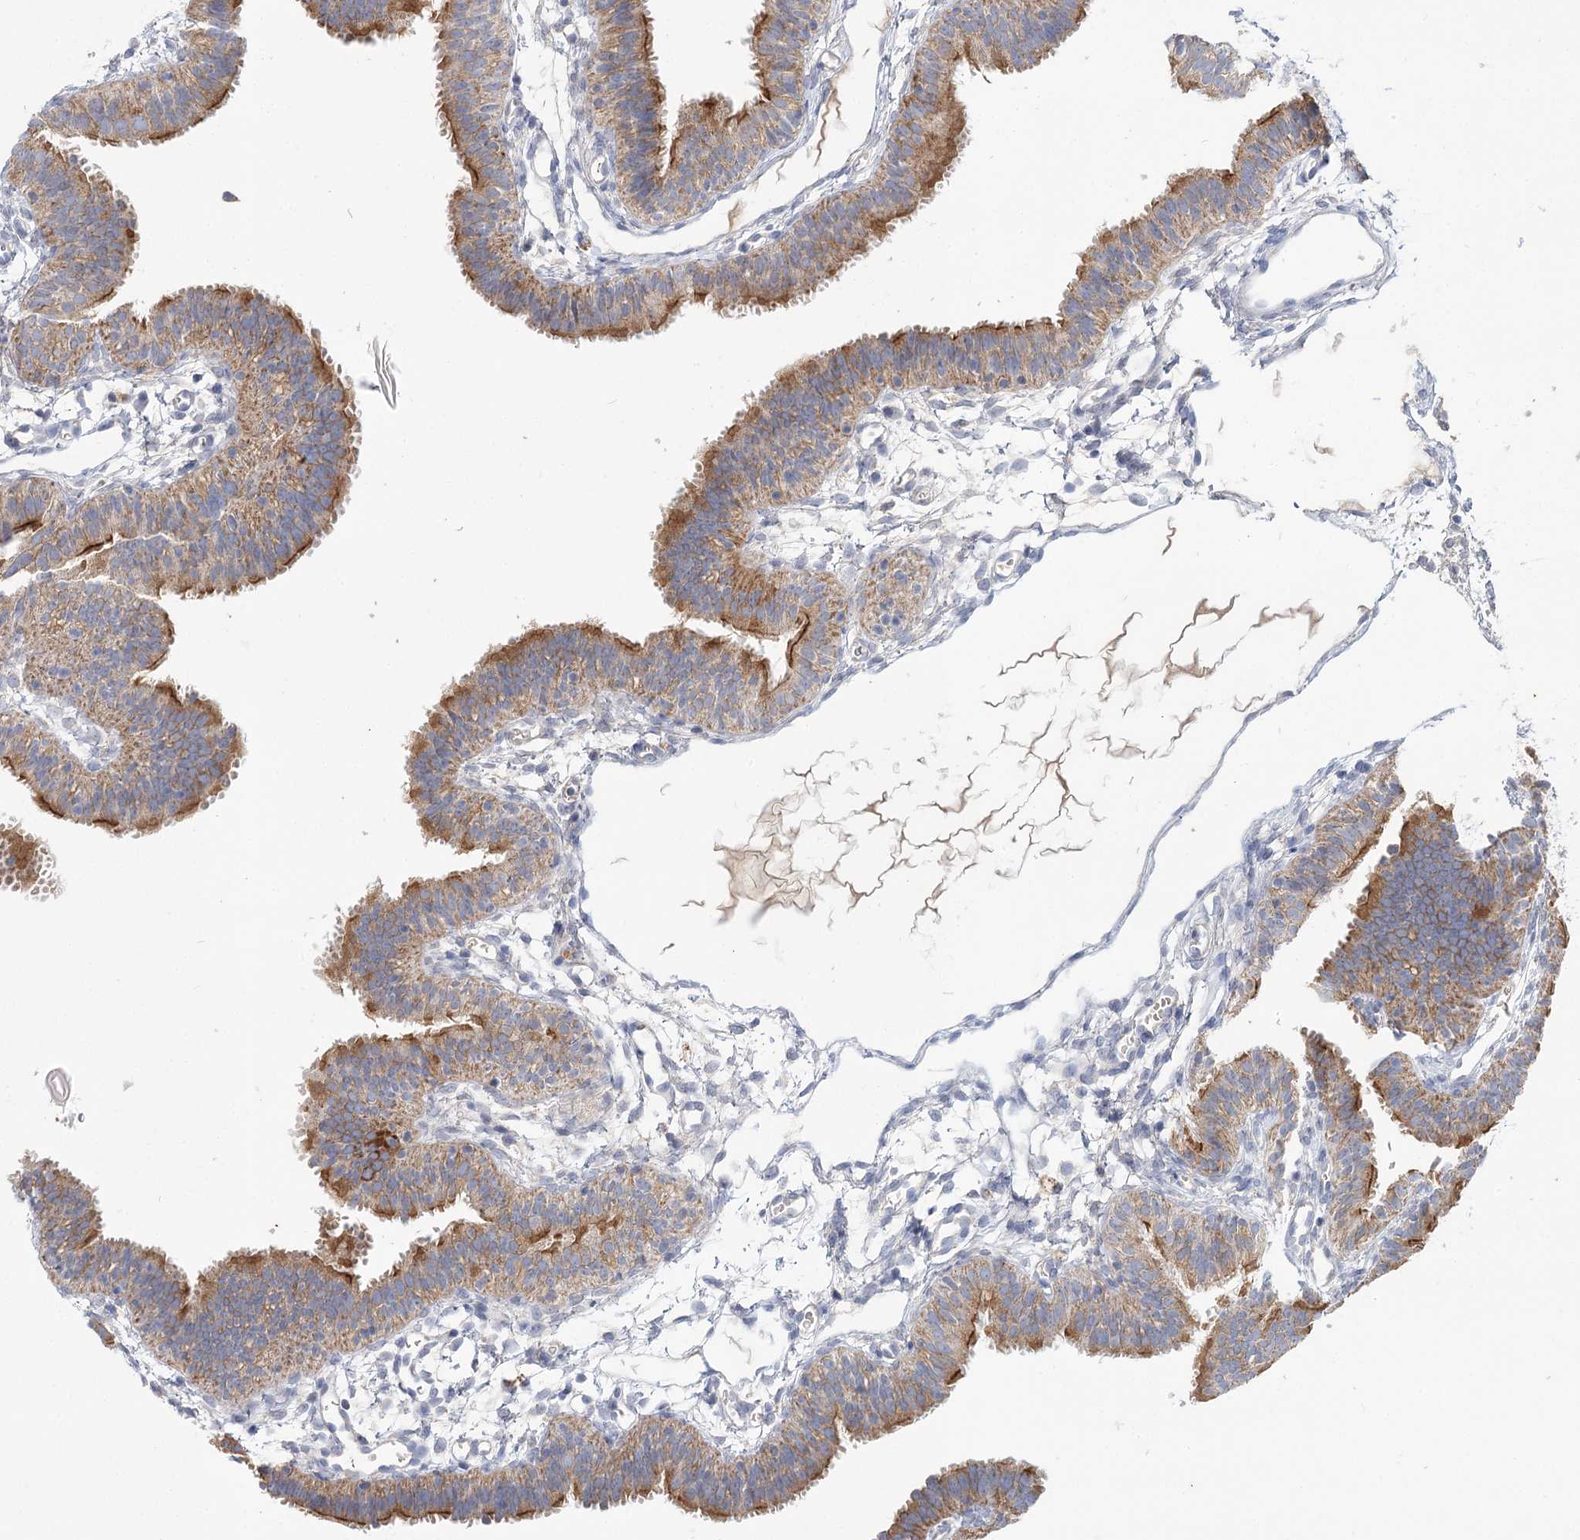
{"staining": {"intensity": "moderate", "quantity": ">75%", "location": "cytoplasmic/membranous"}, "tissue": "fallopian tube", "cell_type": "Glandular cells", "image_type": "normal", "snomed": [{"axis": "morphology", "description": "Normal tissue, NOS"}, {"axis": "topography", "description": "Fallopian tube"}], "caption": "A photomicrograph of human fallopian tube stained for a protein reveals moderate cytoplasmic/membranous brown staining in glandular cells. Nuclei are stained in blue.", "gene": "ARHGAP44", "patient": {"sex": "female", "age": 35}}